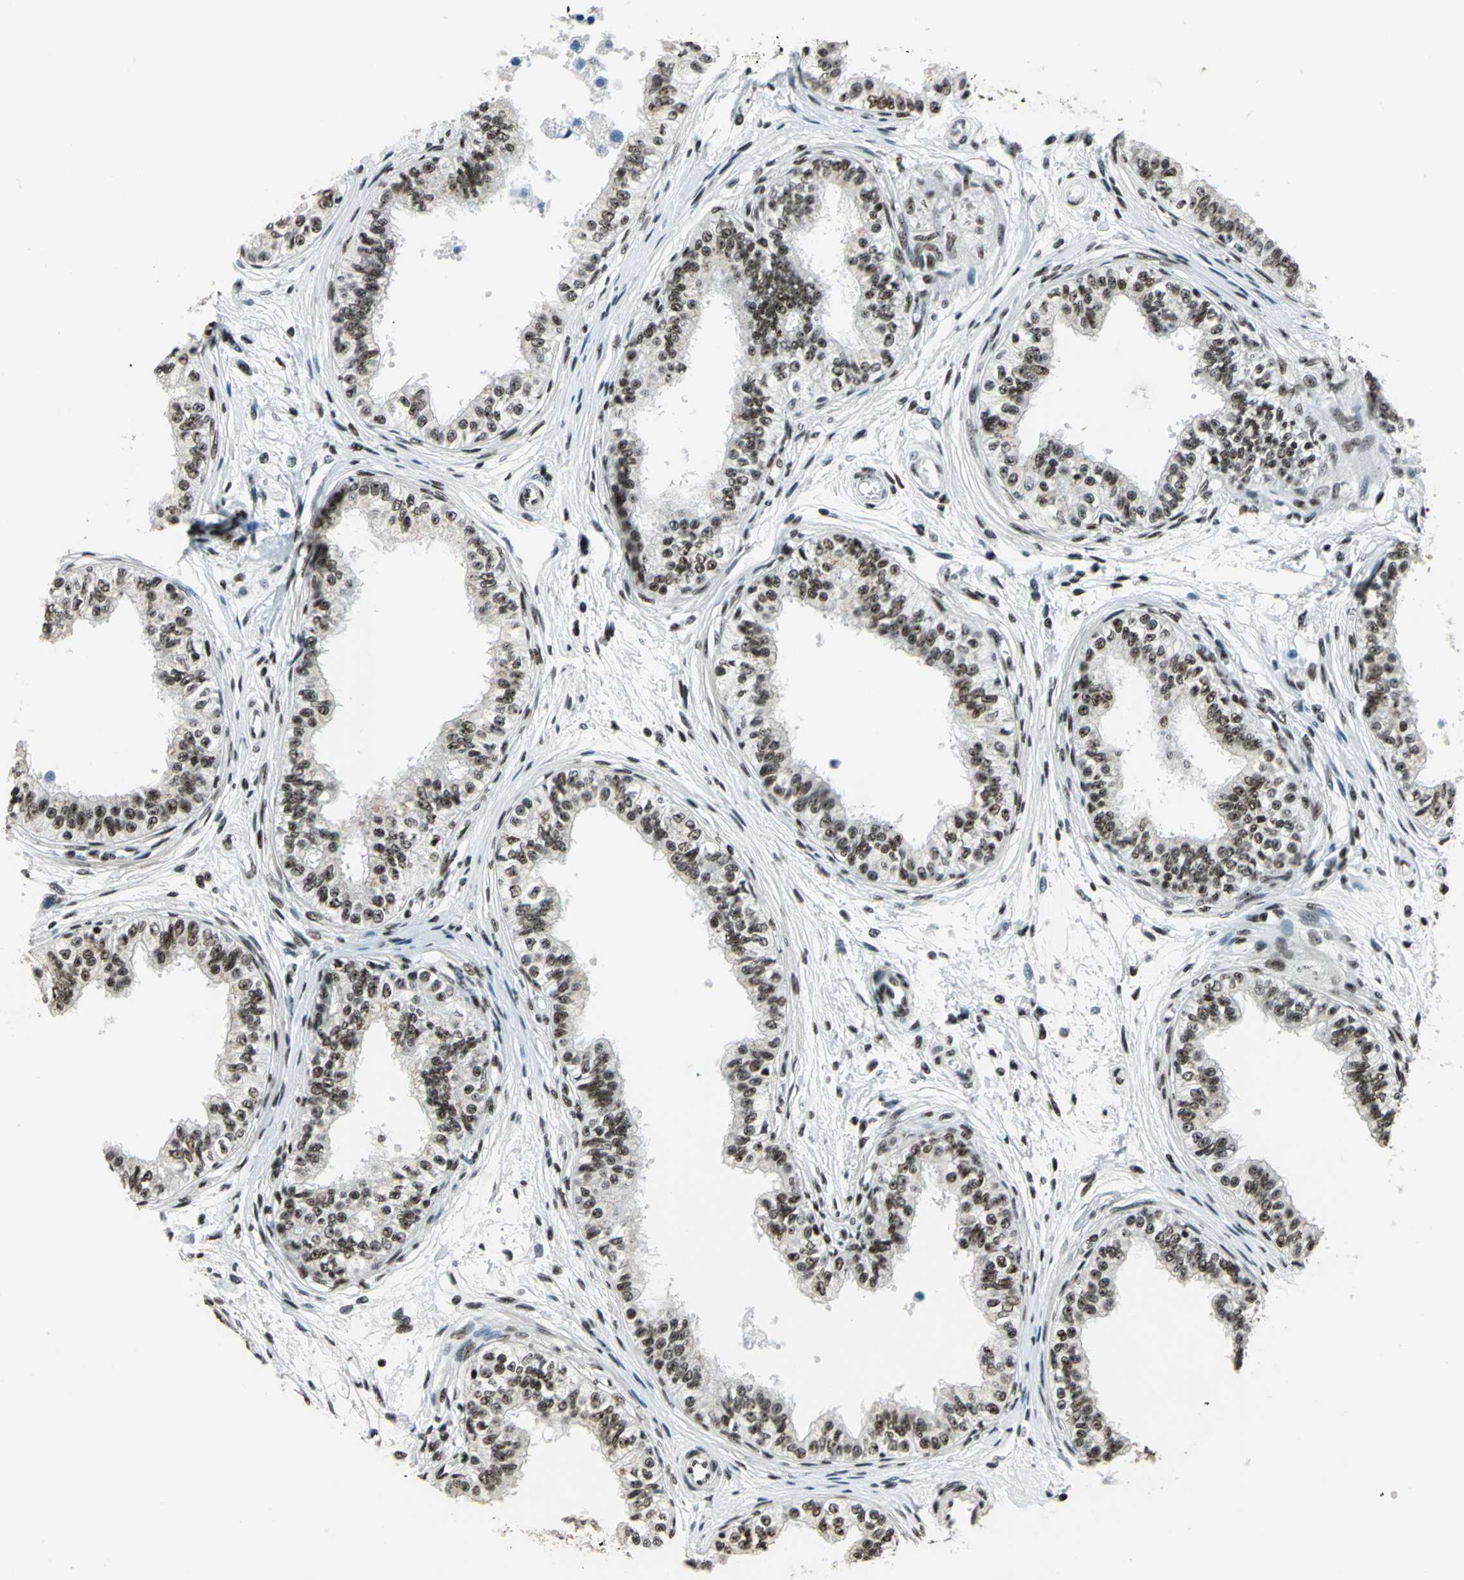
{"staining": {"intensity": "strong", "quantity": ">75%", "location": "nuclear"}, "tissue": "epididymis", "cell_type": "Glandular cells", "image_type": "normal", "snomed": [{"axis": "morphology", "description": "Normal tissue, NOS"}, {"axis": "morphology", "description": "Adenocarcinoma, metastatic, NOS"}, {"axis": "topography", "description": "Testis"}, {"axis": "topography", "description": "Epididymis"}], "caption": "Epididymis stained for a protein reveals strong nuclear positivity in glandular cells. (Stains: DAB (3,3'-diaminobenzidine) in brown, nuclei in blue, Microscopy: brightfield microscopy at high magnification).", "gene": "UBTF", "patient": {"sex": "male", "age": 26}}